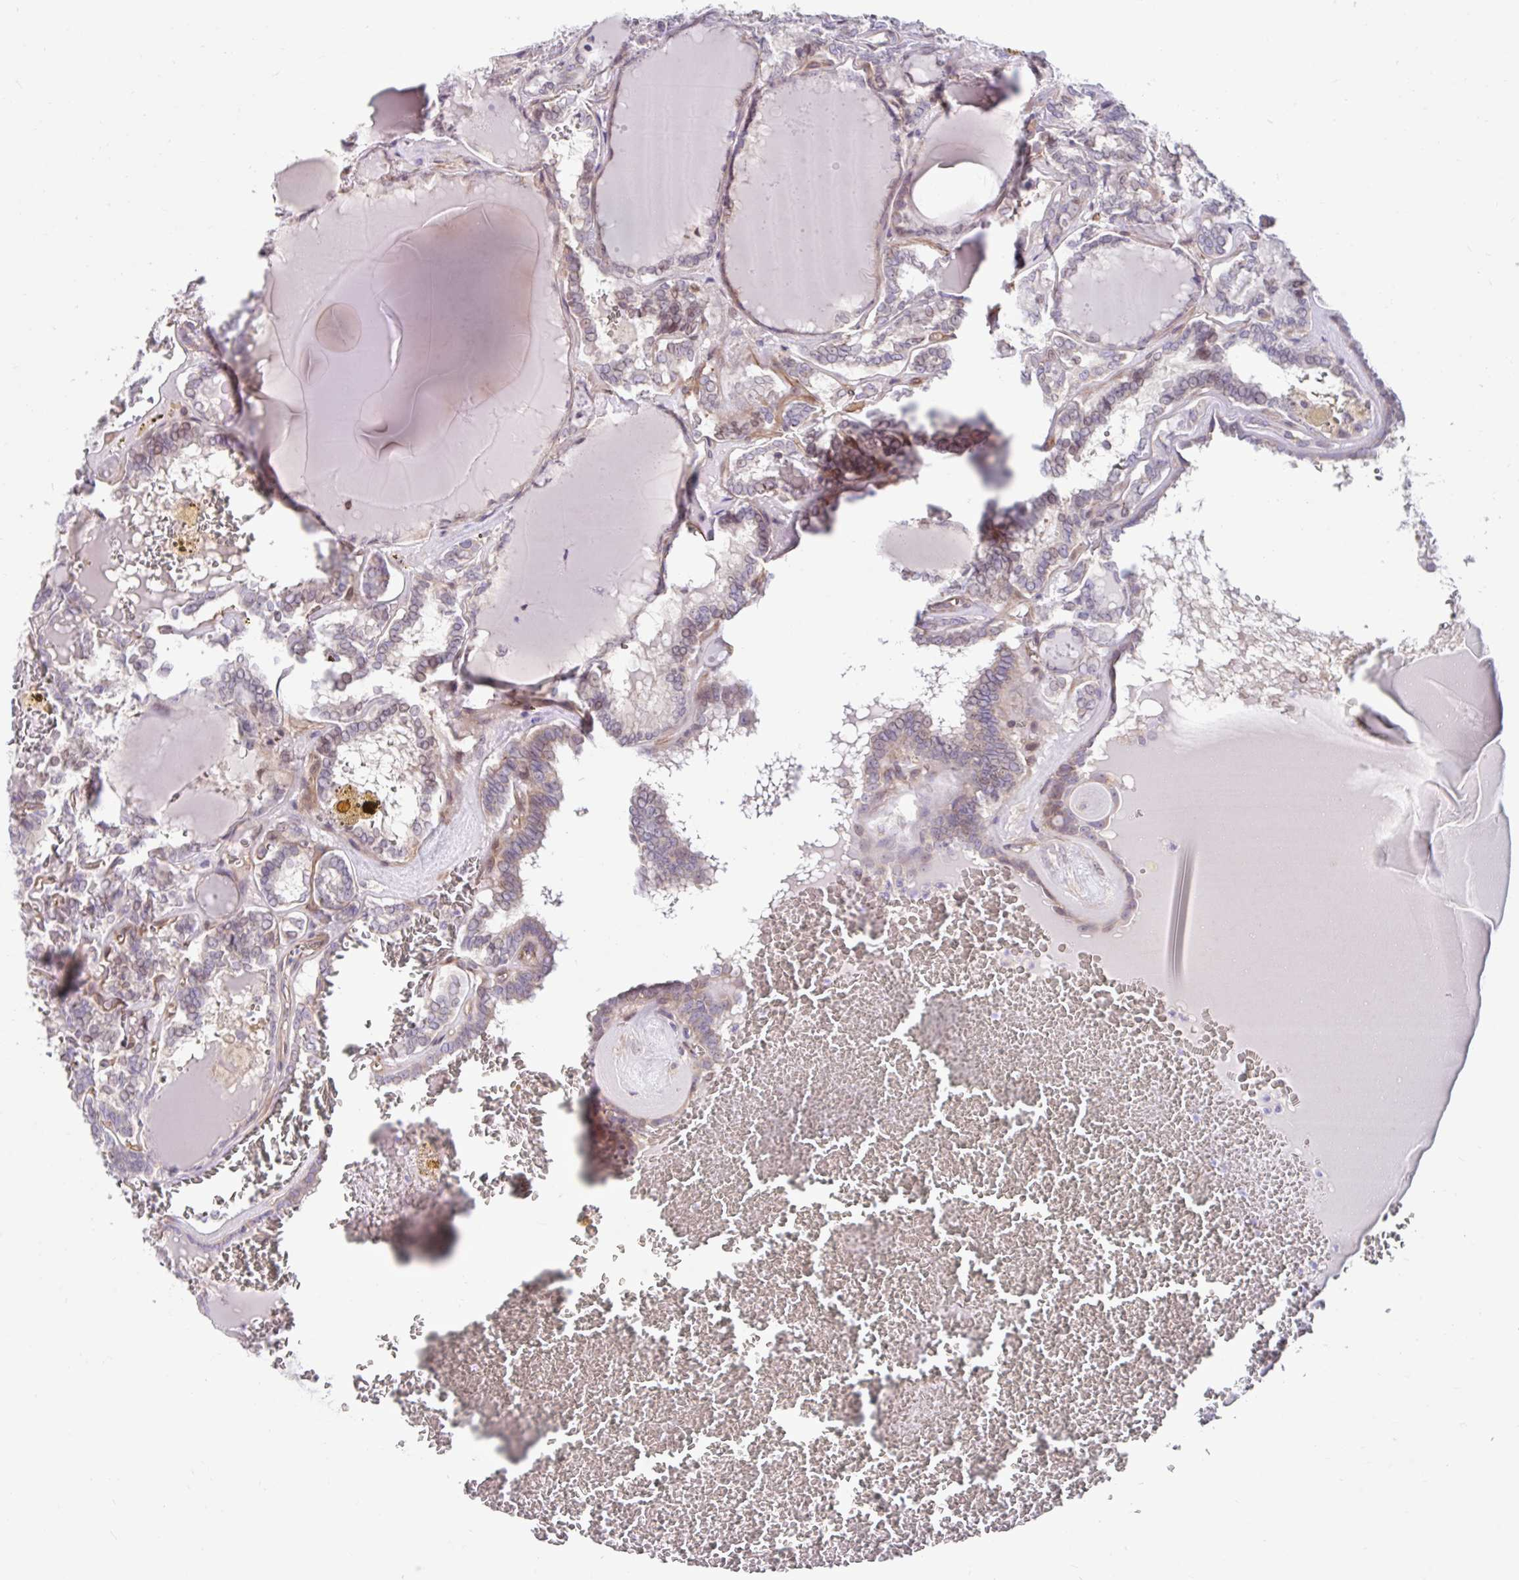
{"staining": {"intensity": "weak", "quantity": "<25%", "location": "cytoplasmic/membranous"}, "tissue": "thyroid cancer", "cell_type": "Tumor cells", "image_type": "cancer", "snomed": [{"axis": "morphology", "description": "Papillary adenocarcinoma, NOS"}, {"axis": "topography", "description": "Thyroid gland"}], "caption": "Immunohistochemical staining of human thyroid papillary adenocarcinoma demonstrates no significant expression in tumor cells. Nuclei are stained in blue.", "gene": "NT5C1B", "patient": {"sex": "female", "age": 72}}